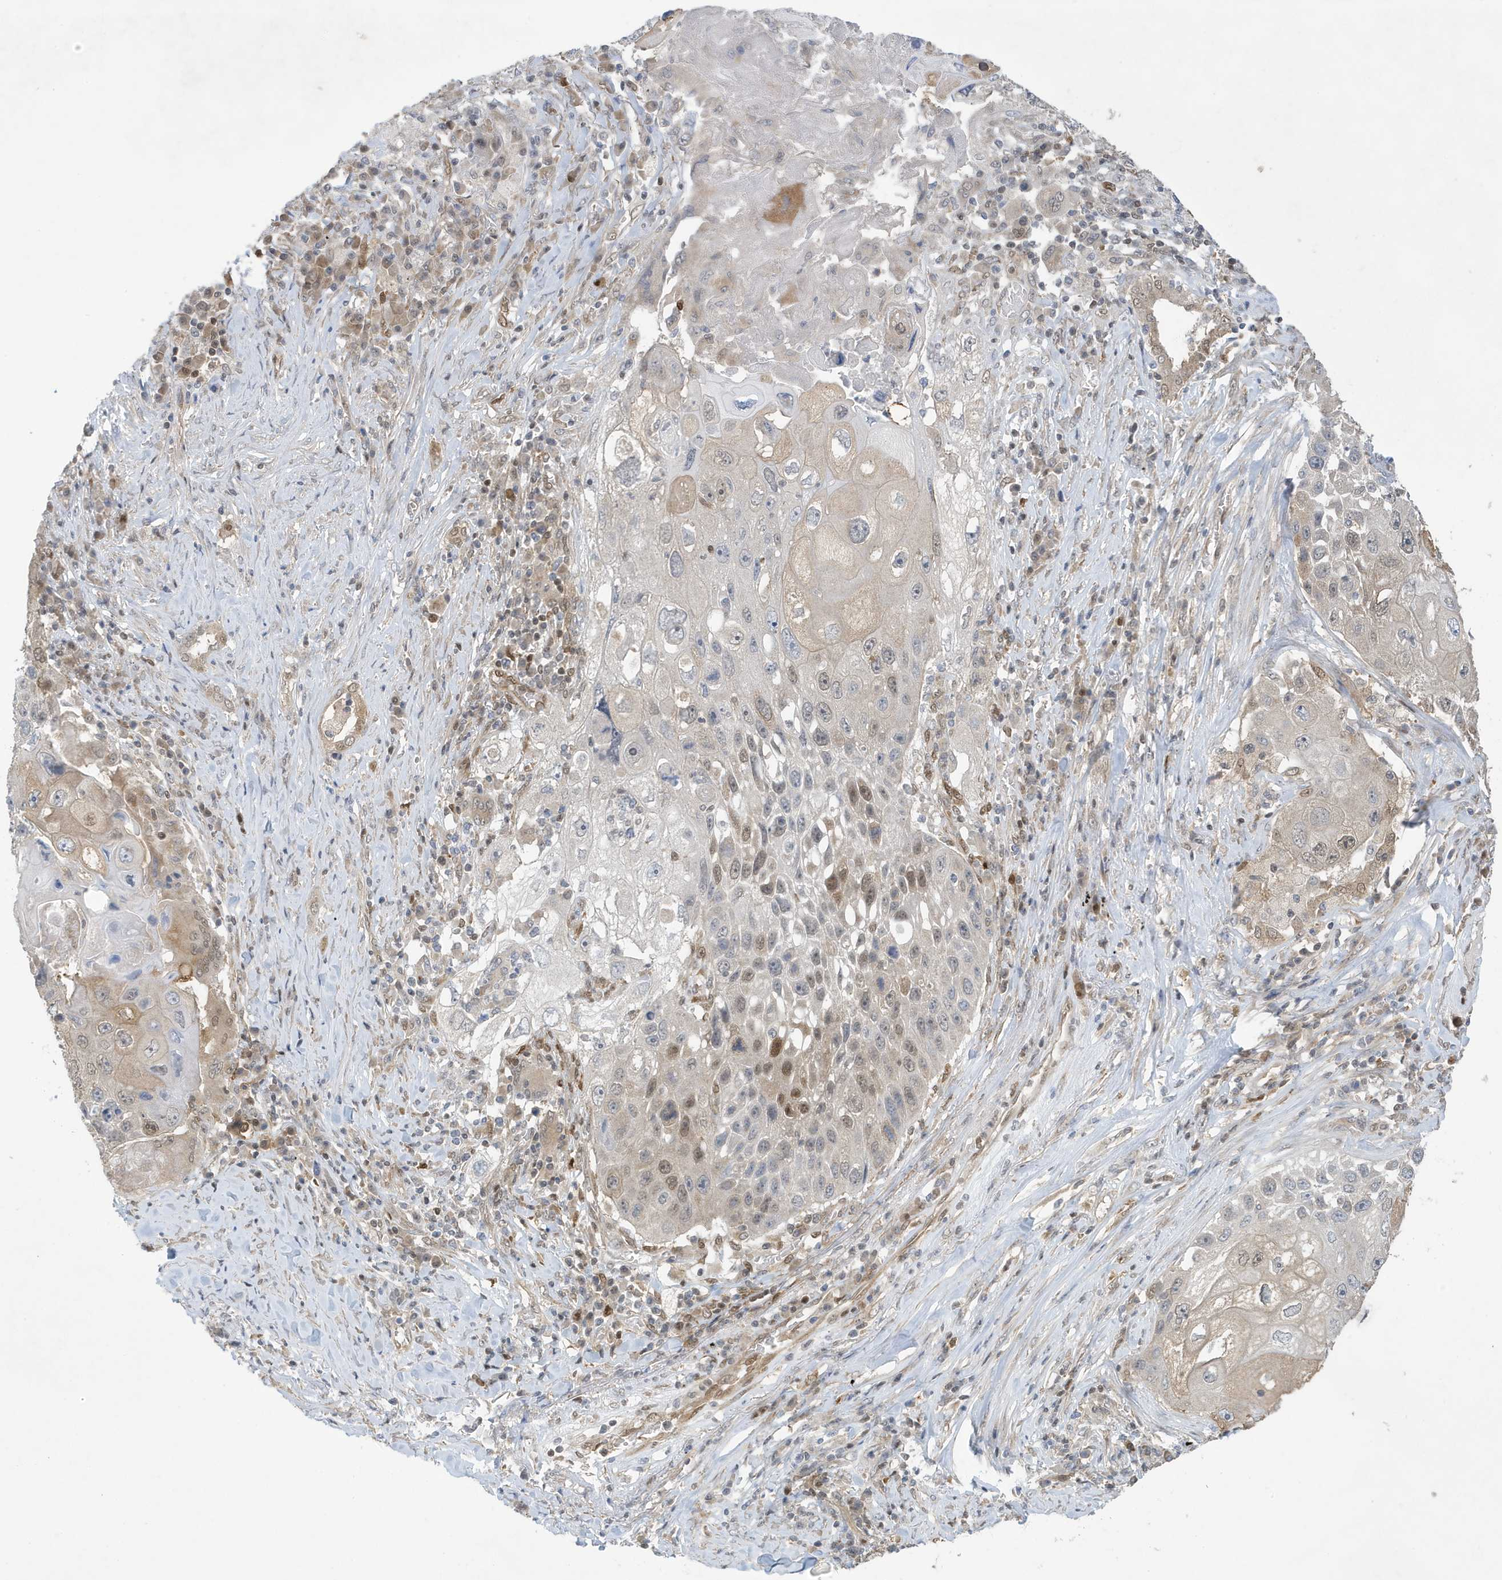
{"staining": {"intensity": "moderate", "quantity": "<25%", "location": "nuclear"}, "tissue": "lung cancer", "cell_type": "Tumor cells", "image_type": "cancer", "snomed": [{"axis": "morphology", "description": "Squamous cell carcinoma, NOS"}, {"axis": "topography", "description": "Lung"}], "caption": "High-power microscopy captured an immunohistochemistry (IHC) micrograph of lung cancer (squamous cell carcinoma), revealing moderate nuclear positivity in approximately <25% of tumor cells. (DAB IHC with brightfield microscopy, high magnification).", "gene": "NCOA7", "patient": {"sex": "male", "age": 61}}